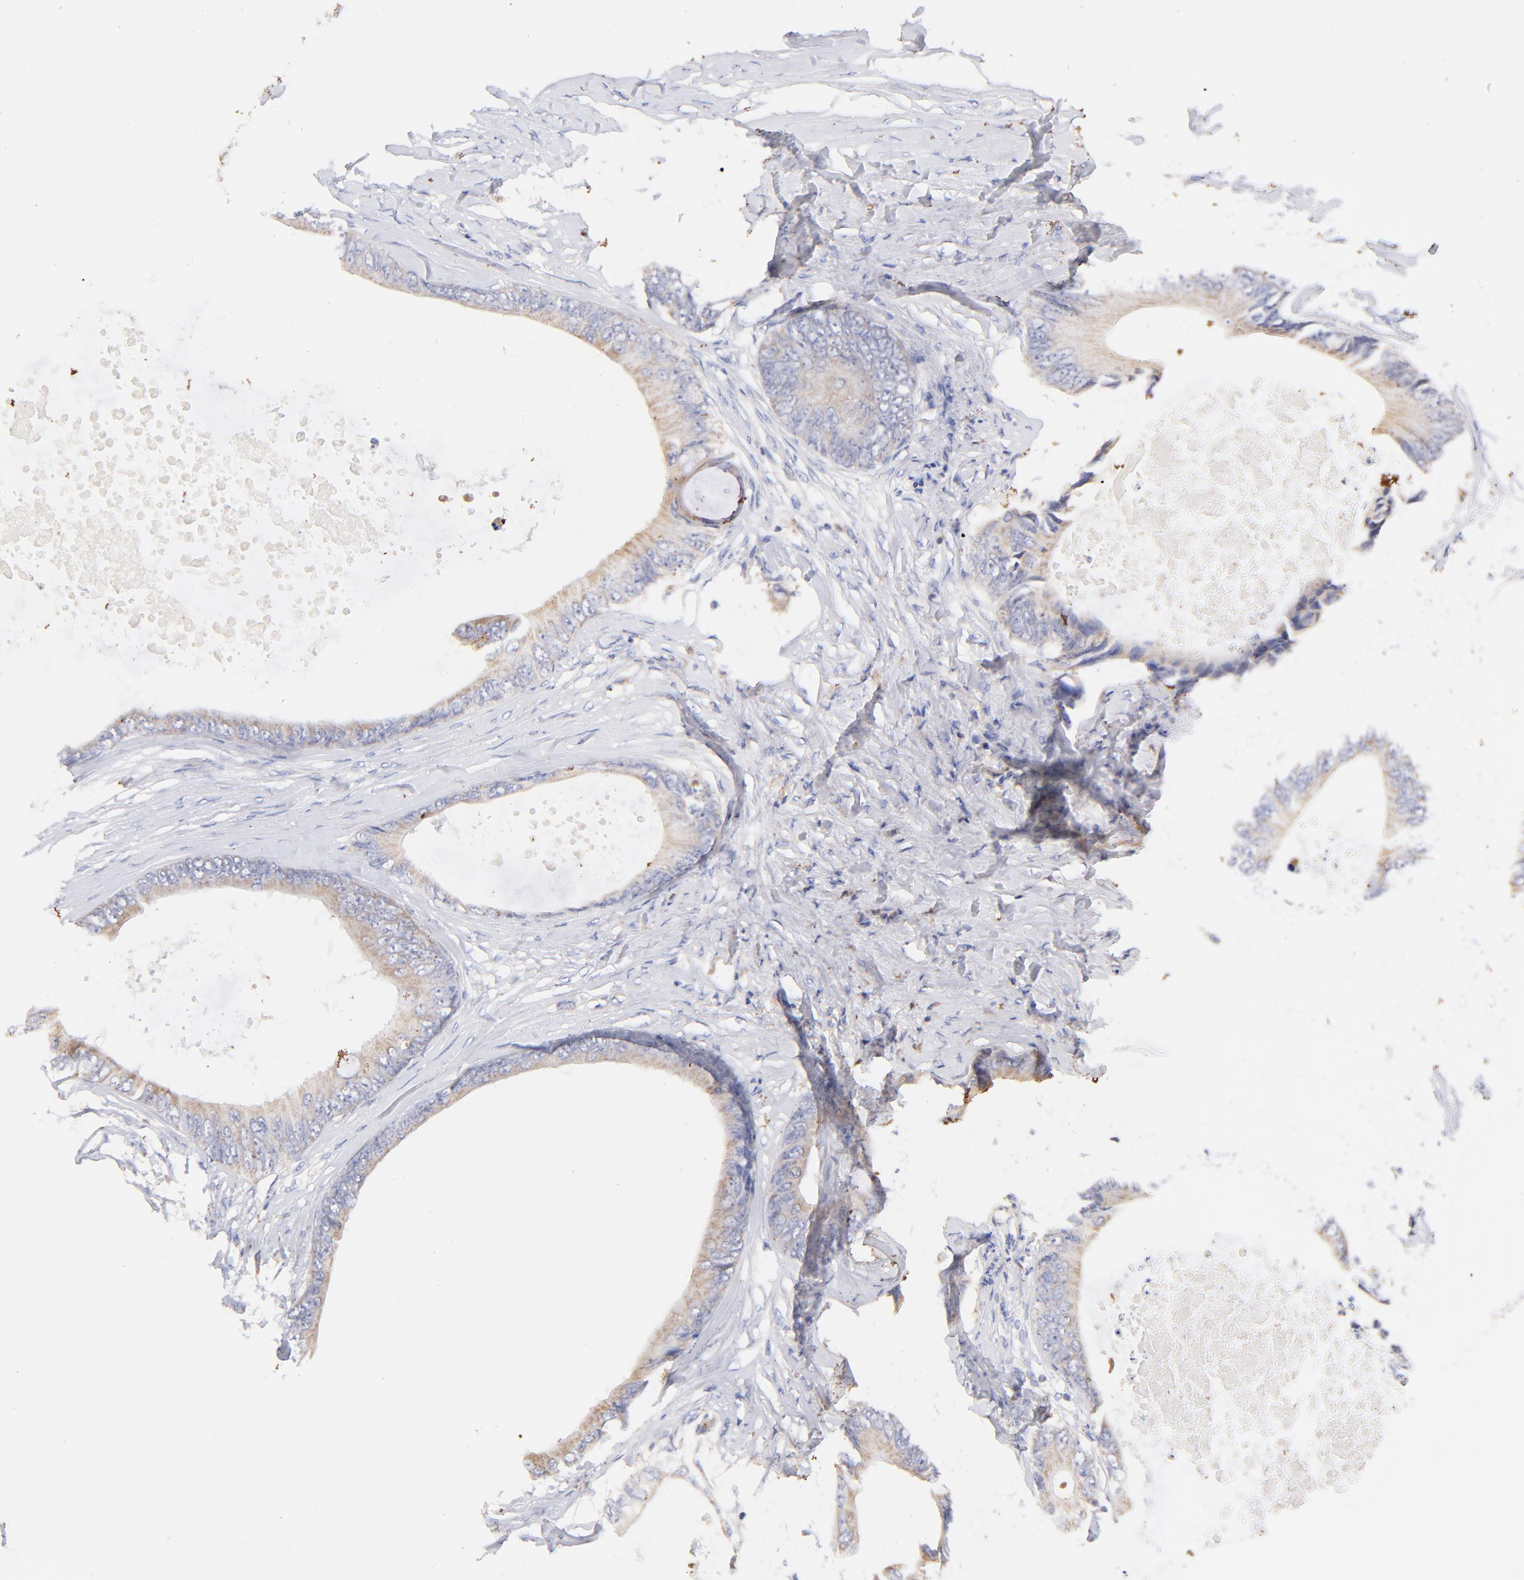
{"staining": {"intensity": "weak", "quantity": ">75%", "location": "cytoplasmic/membranous"}, "tissue": "colorectal cancer", "cell_type": "Tumor cells", "image_type": "cancer", "snomed": [{"axis": "morphology", "description": "Normal tissue, NOS"}, {"axis": "morphology", "description": "Adenocarcinoma, NOS"}, {"axis": "topography", "description": "Rectum"}, {"axis": "topography", "description": "Peripheral nerve tissue"}], "caption": "Colorectal cancer (adenocarcinoma) tissue exhibits weak cytoplasmic/membranous positivity in approximately >75% of tumor cells", "gene": "IGLV7-43", "patient": {"sex": "female", "age": 77}}